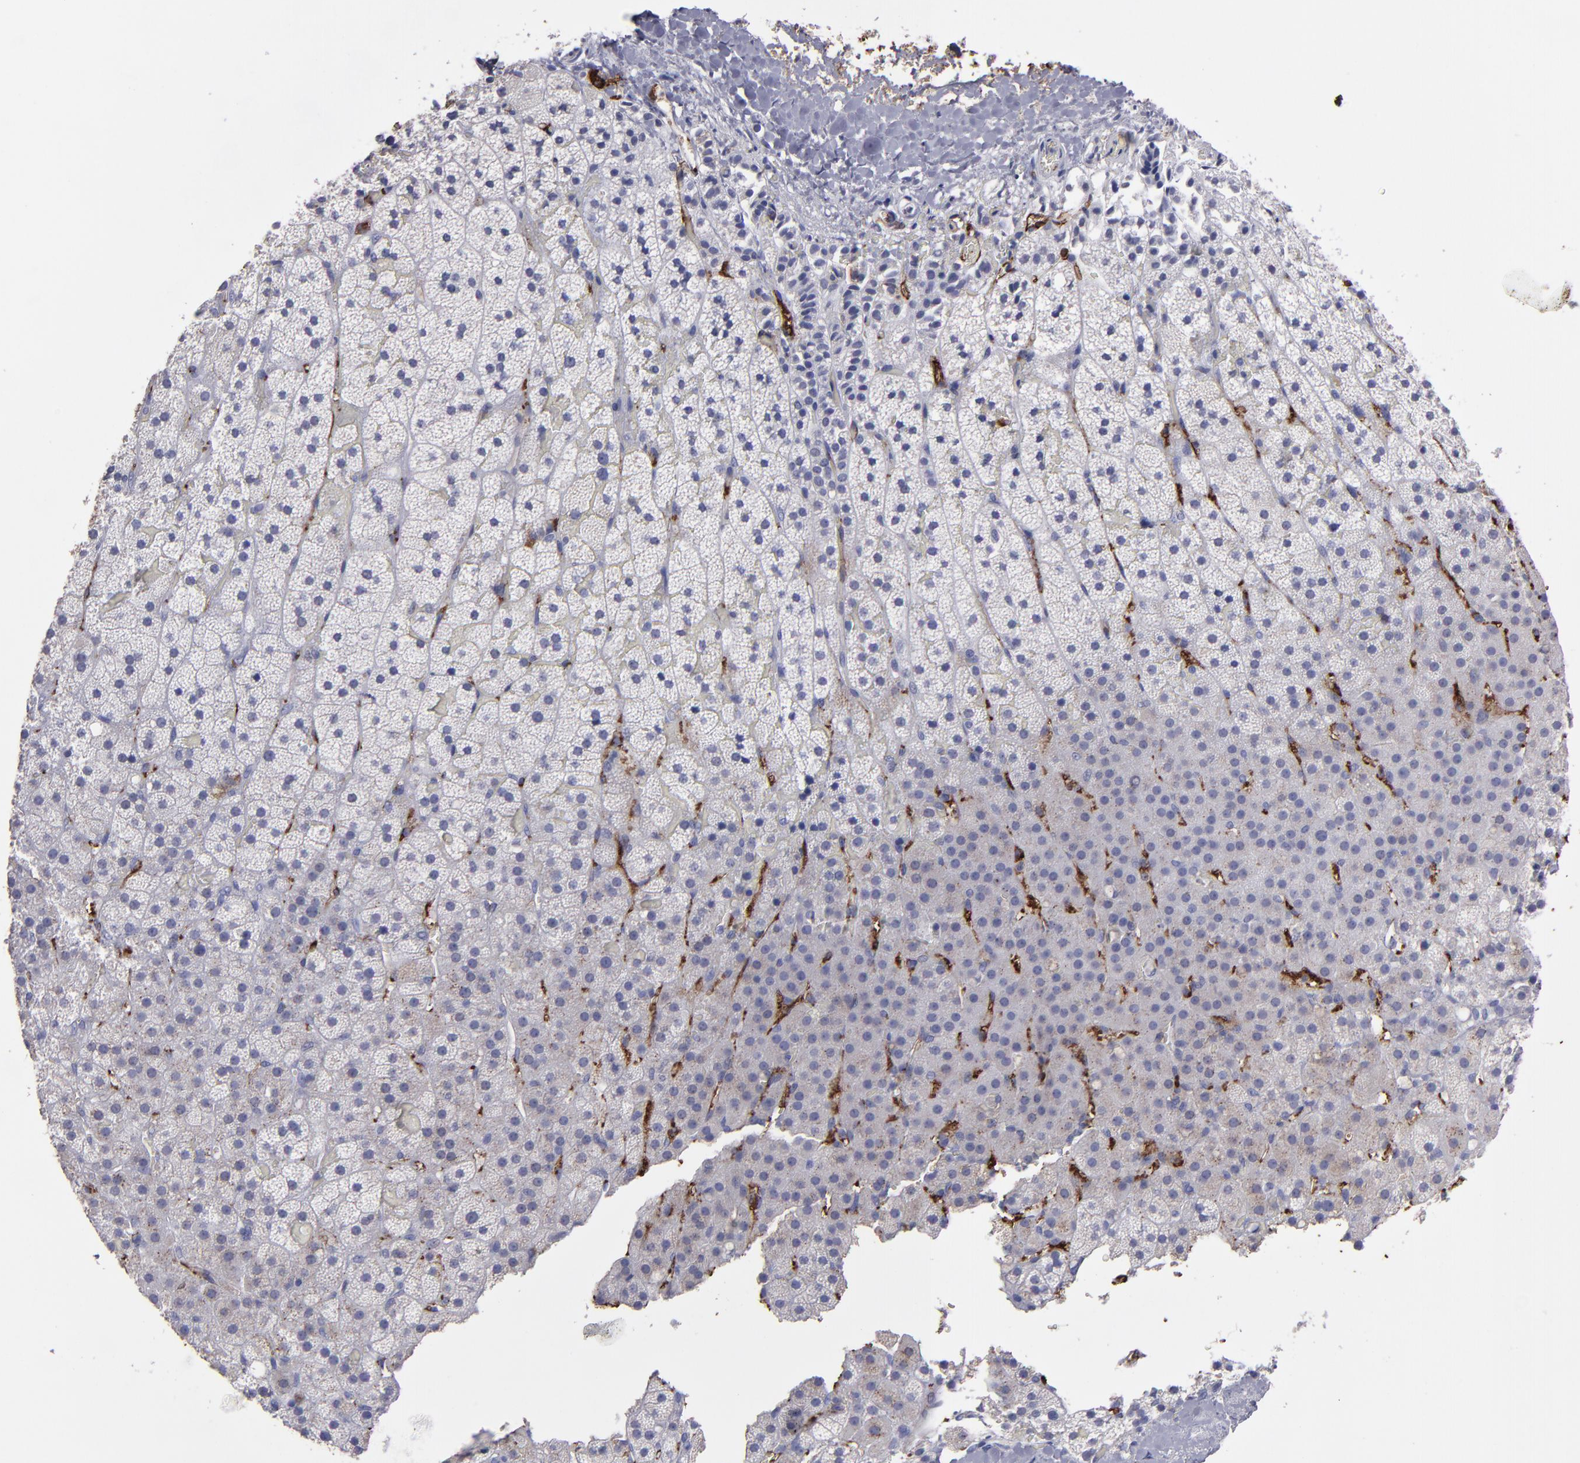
{"staining": {"intensity": "negative", "quantity": "none", "location": "none"}, "tissue": "adrenal gland", "cell_type": "Glandular cells", "image_type": "normal", "snomed": [{"axis": "morphology", "description": "Normal tissue, NOS"}, {"axis": "topography", "description": "Adrenal gland"}], "caption": "IHC micrograph of benign human adrenal gland stained for a protein (brown), which reveals no staining in glandular cells. (Immunohistochemistry, brightfield microscopy, high magnification).", "gene": "CD36", "patient": {"sex": "male", "age": 35}}